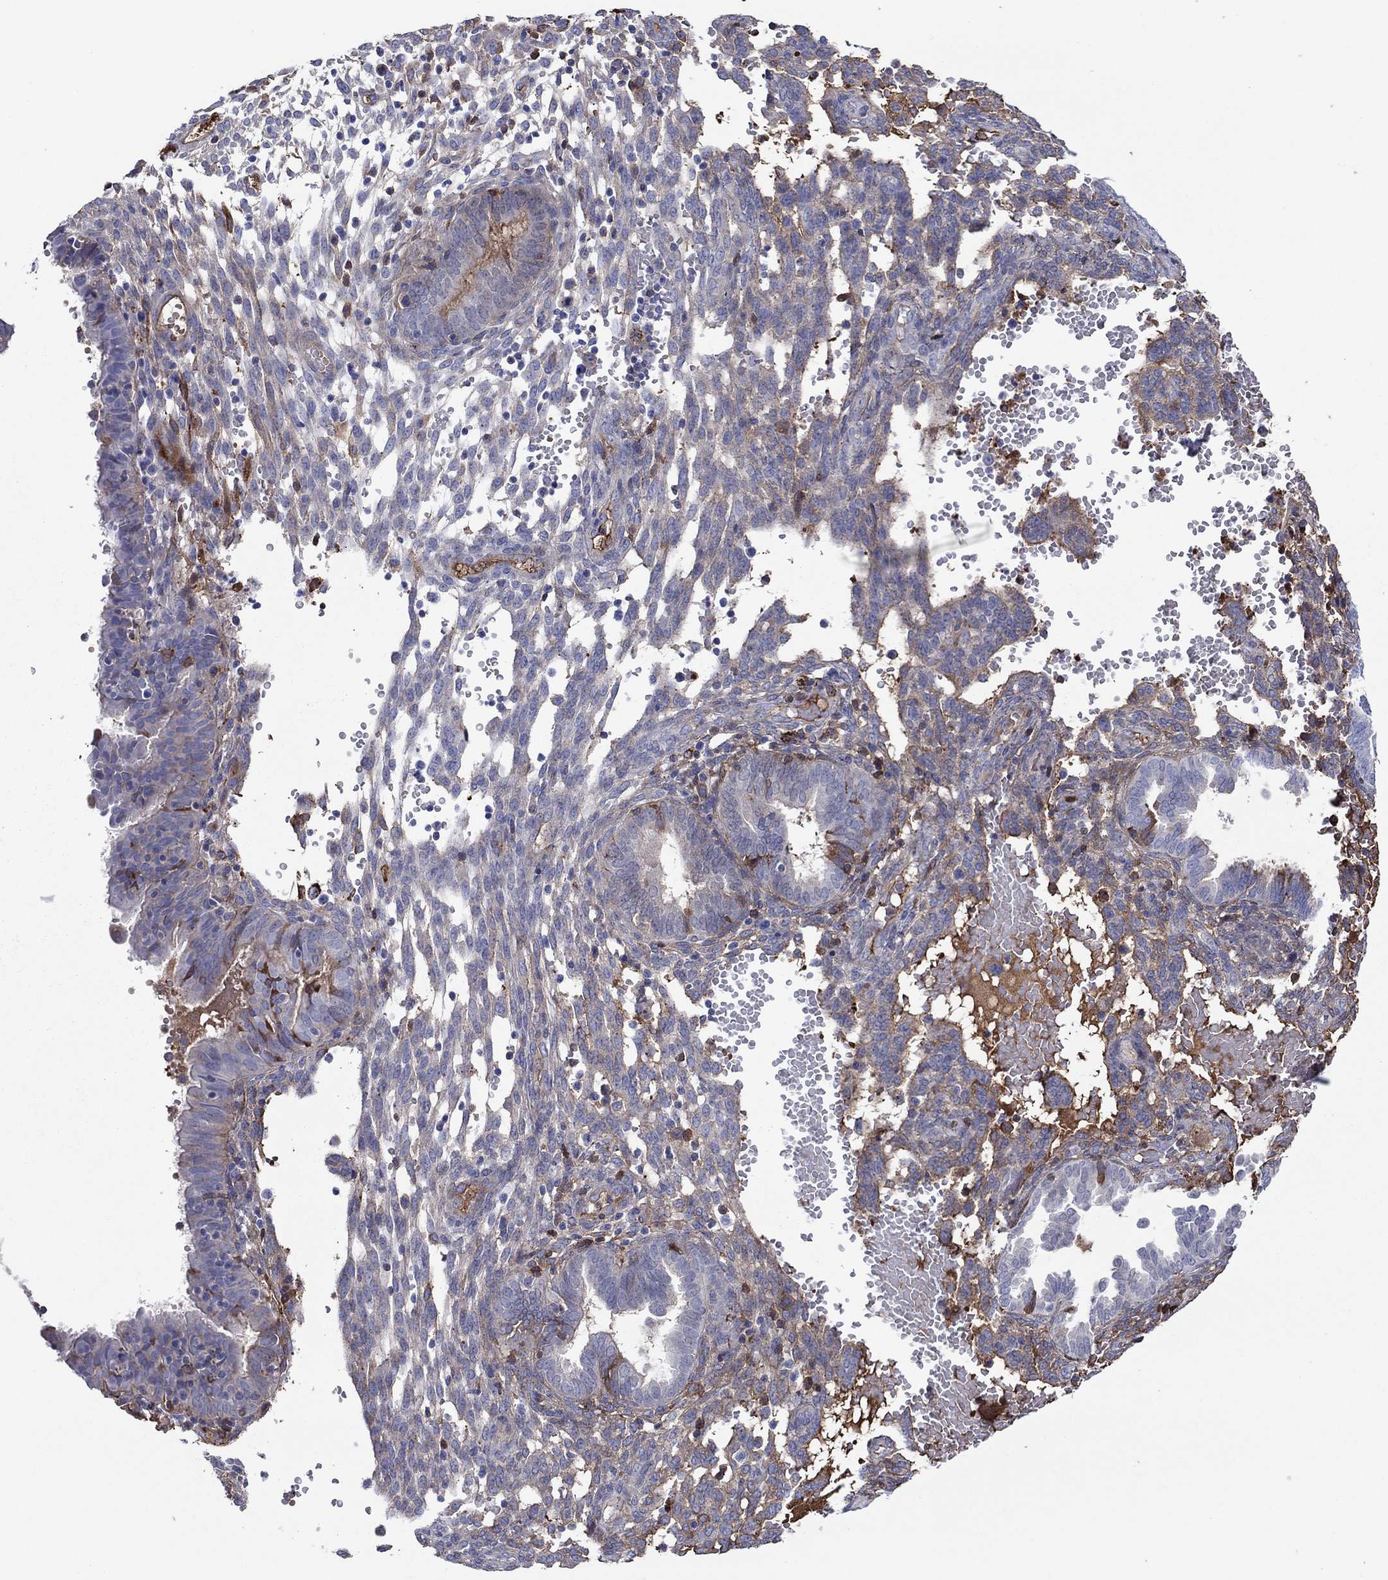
{"staining": {"intensity": "moderate", "quantity": "25%-75%", "location": "cytoplasmic/membranous"}, "tissue": "endometrium", "cell_type": "Cells in endometrial stroma", "image_type": "normal", "snomed": [{"axis": "morphology", "description": "Normal tissue, NOS"}, {"axis": "topography", "description": "Endometrium"}], "caption": "Immunohistochemistry (DAB (3,3'-diaminobenzidine)) staining of unremarkable endometrium reveals moderate cytoplasmic/membranous protein staining in about 25%-75% of cells in endometrial stroma. (Stains: DAB in brown, nuclei in blue, Microscopy: brightfield microscopy at high magnification).", "gene": "HPX", "patient": {"sex": "female", "age": 42}}